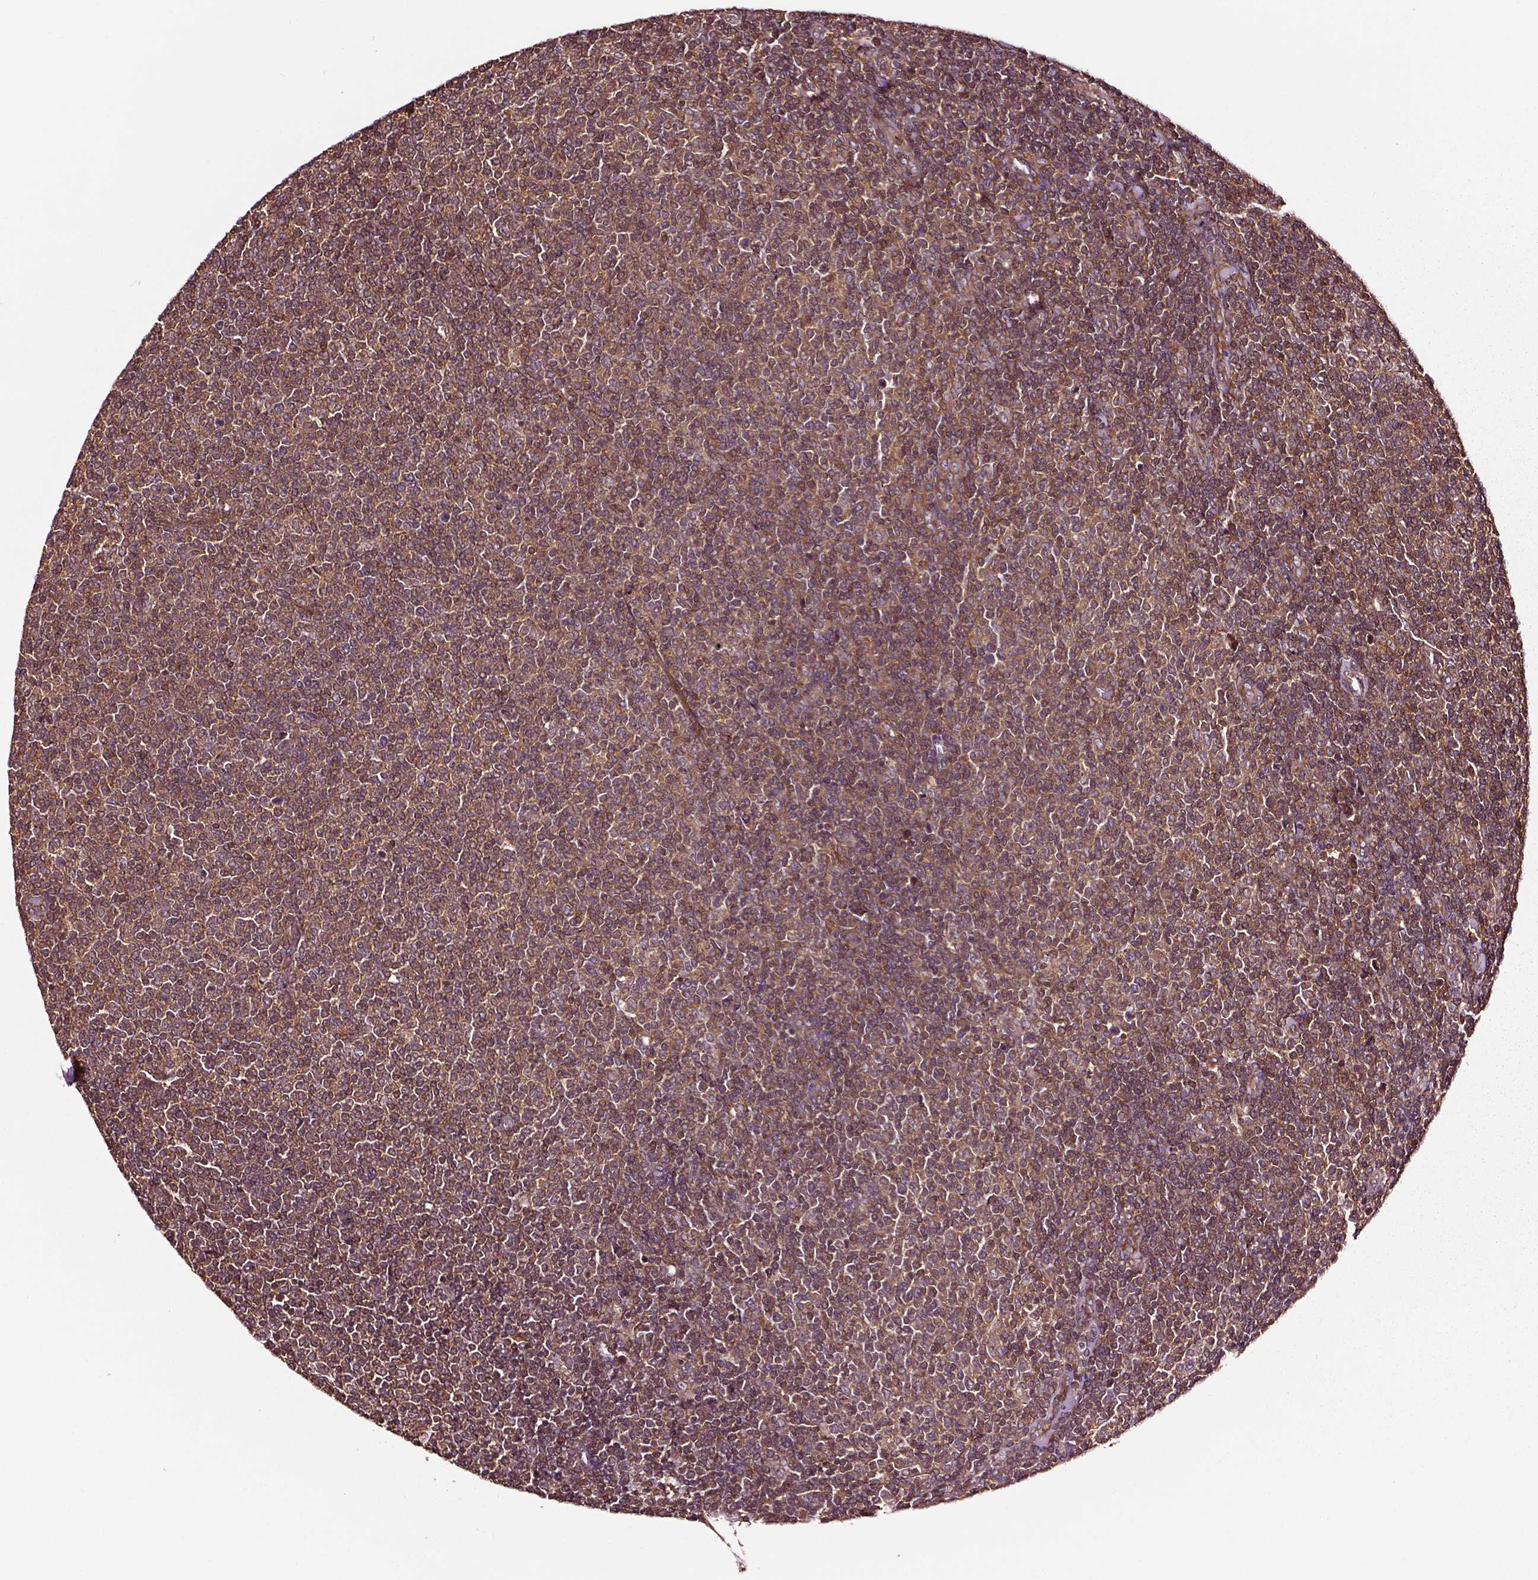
{"staining": {"intensity": "strong", "quantity": ">75%", "location": "cytoplasmic/membranous"}, "tissue": "lymphoma", "cell_type": "Tumor cells", "image_type": "cancer", "snomed": [{"axis": "morphology", "description": "Malignant lymphoma, non-Hodgkin's type, Low grade"}, {"axis": "topography", "description": "Lymph node"}], "caption": "This is an image of immunohistochemistry (IHC) staining of lymphoma, which shows strong expression in the cytoplasmic/membranous of tumor cells.", "gene": "RASSF5", "patient": {"sex": "male", "age": 52}}